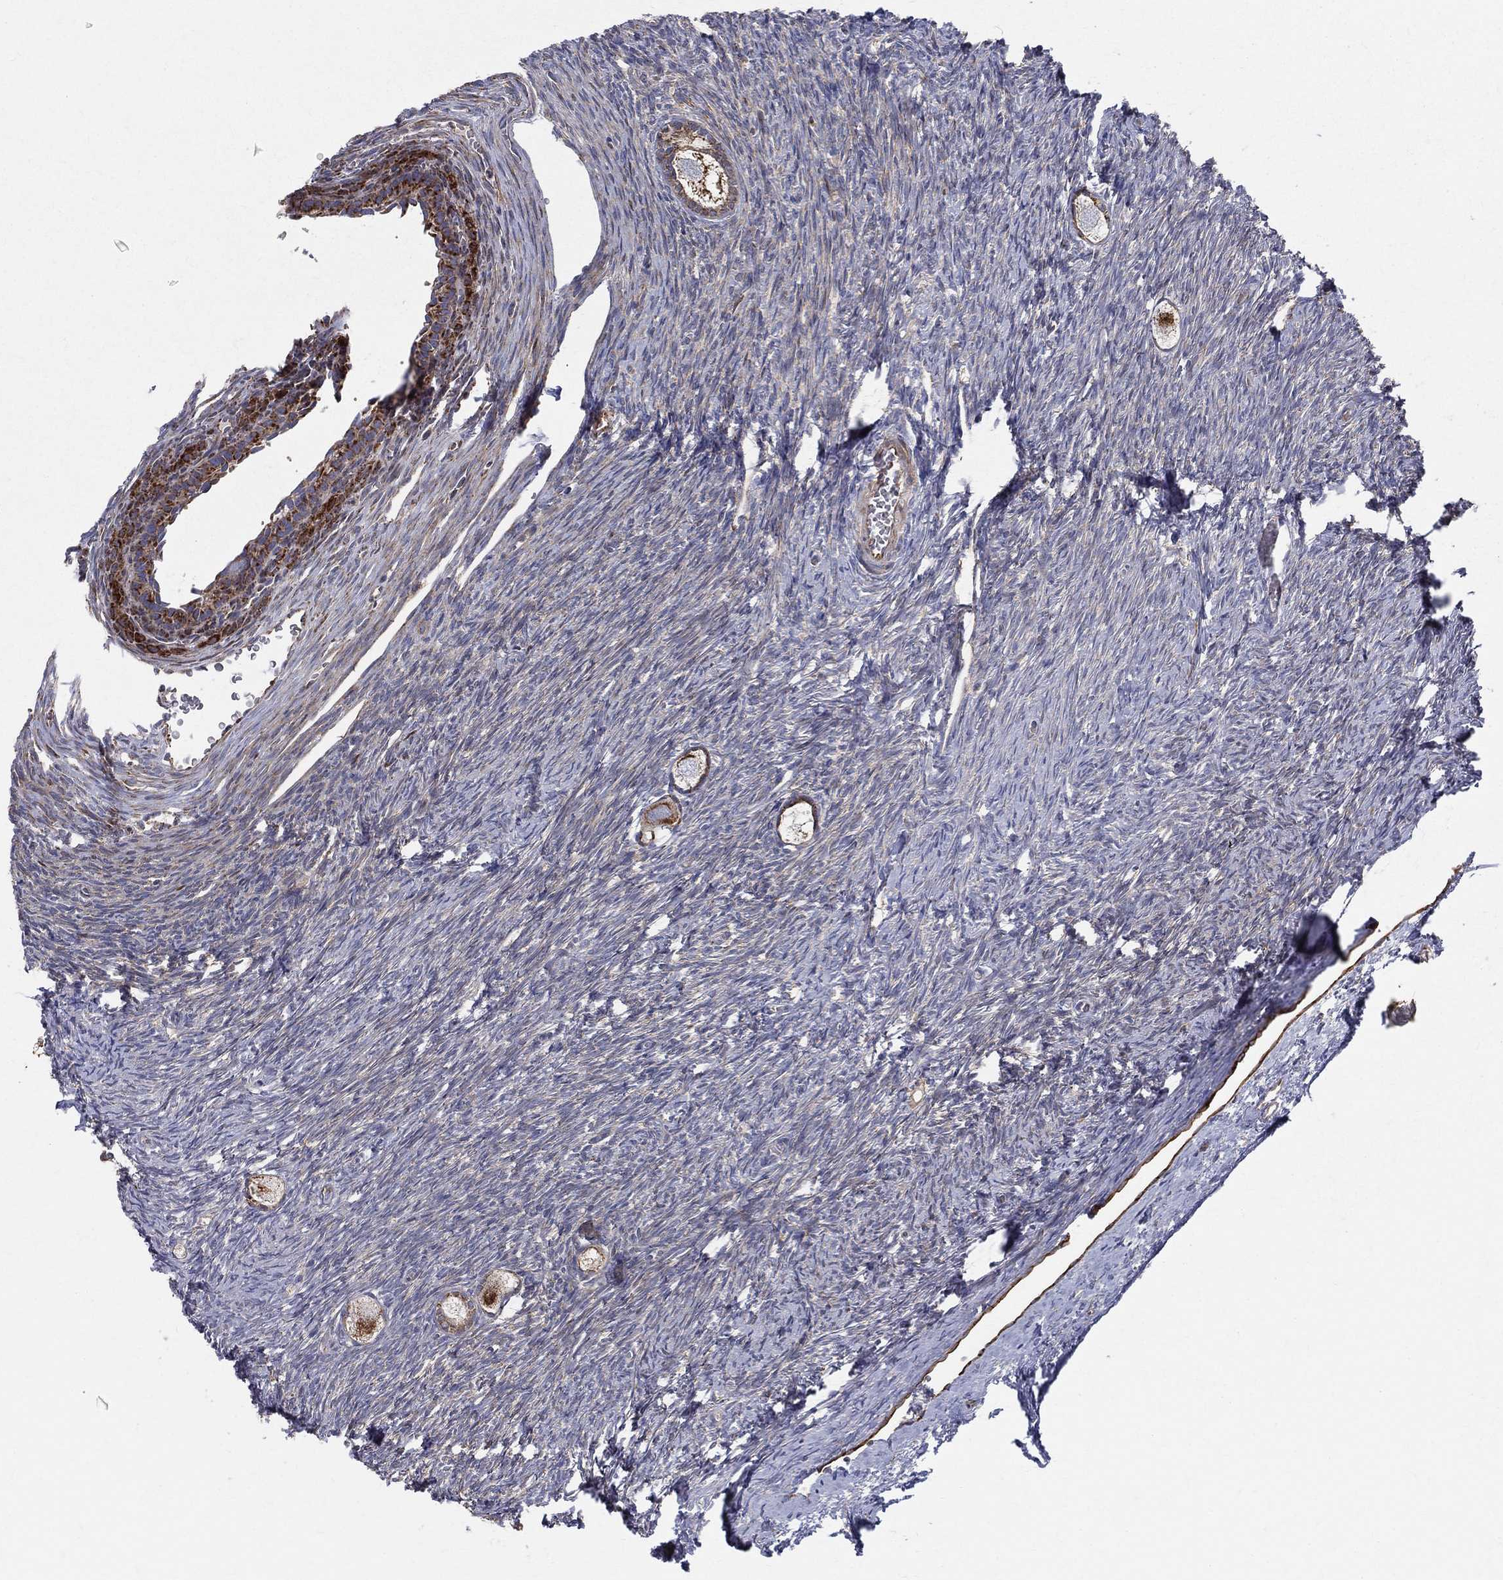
{"staining": {"intensity": "strong", "quantity": "25%-75%", "location": "cytoplasmic/membranous"}, "tissue": "ovary", "cell_type": "Follicle cells", "image_type": "normal", "snomed": [{"axis": "morphology", "description": "Normal tissue, NOS"}, {"axis": "topography", "description": "Ovary"}], "caption": "Follicle cells exhibit high levels of strong cytoplasmic/membranous staining in approximately 25%-75% of cells in unremarkable human ovary.", "gene": "MIX23", "patient": {"sex": "female", "age": 27}}